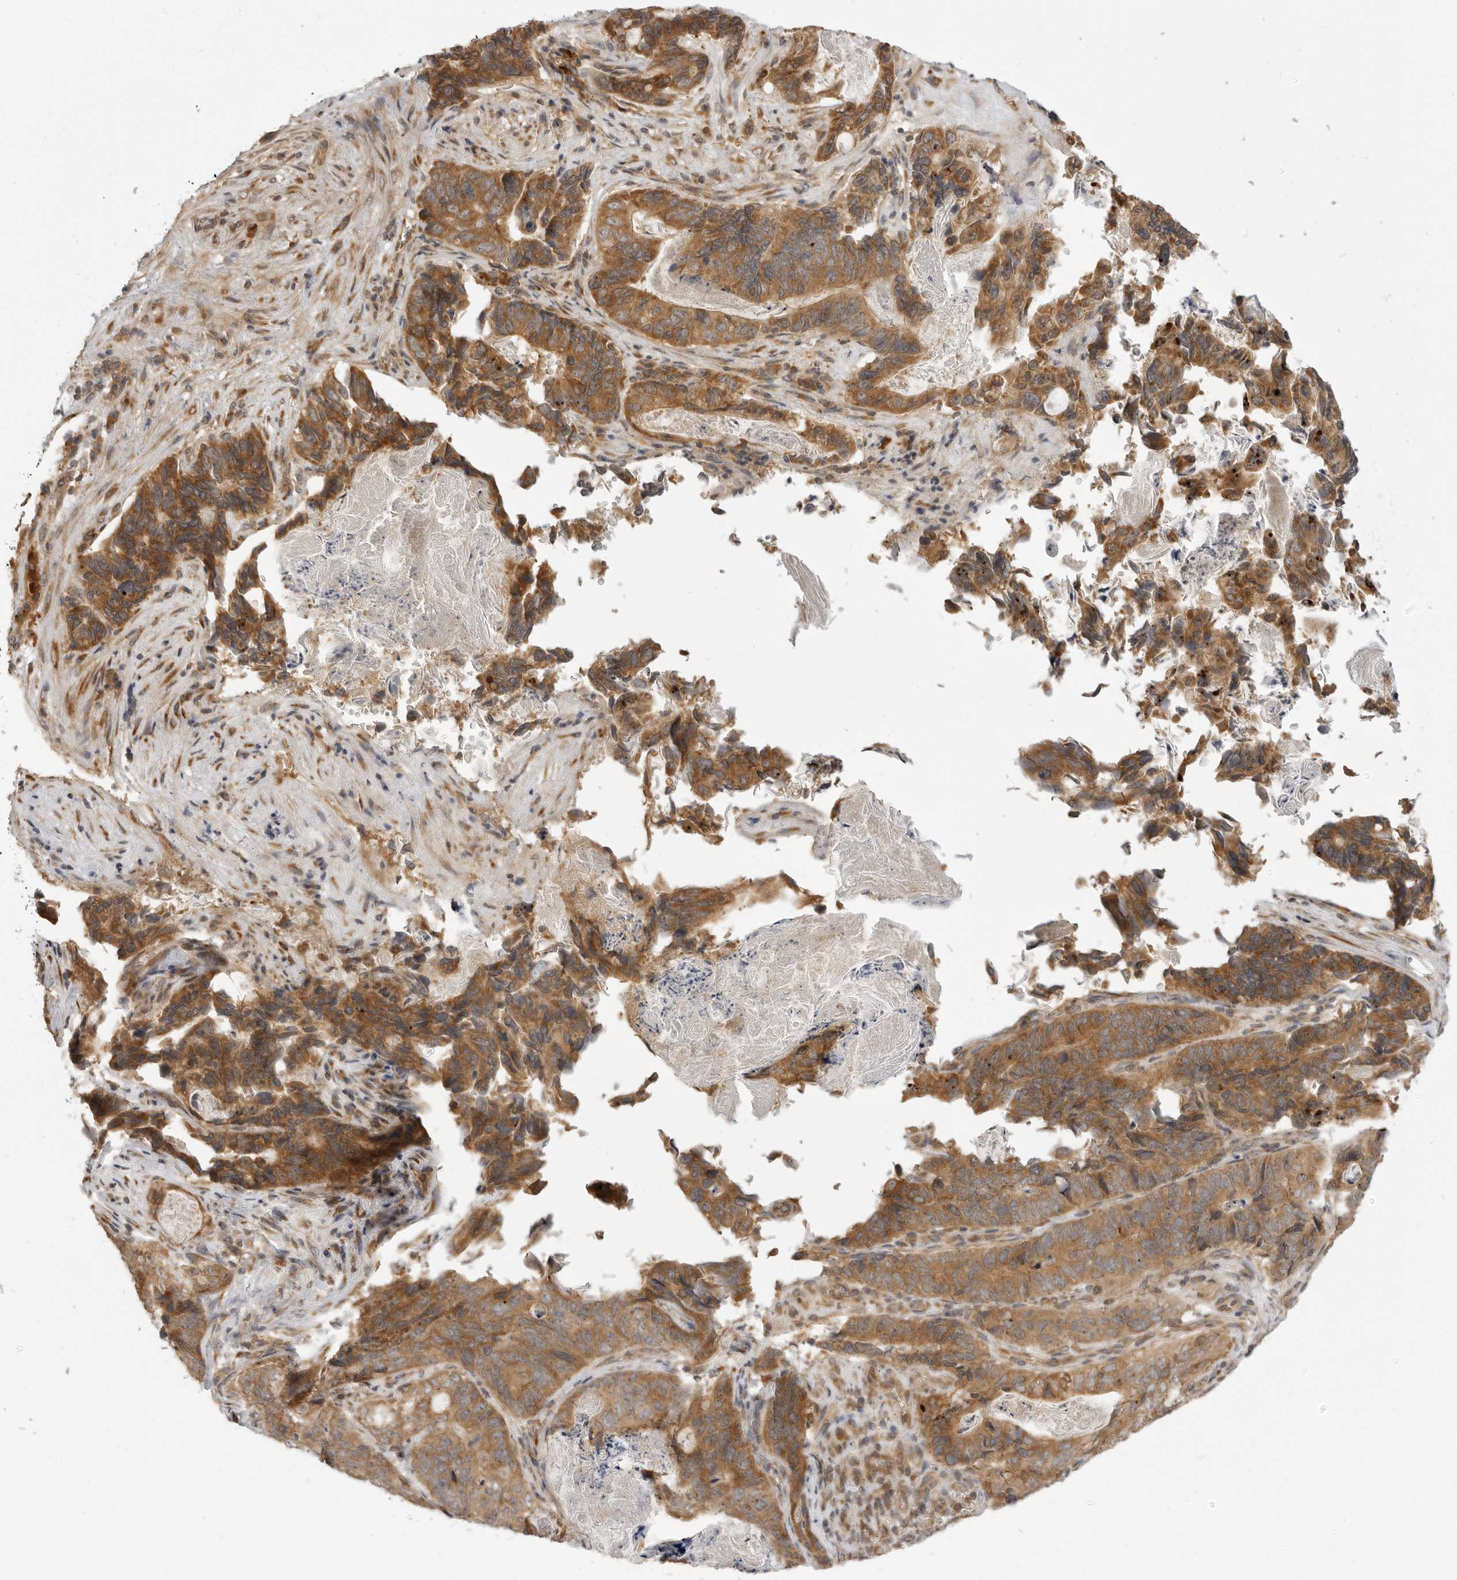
{"staining": {"intensity": "strong", "quantity": ">75%", "location": "cytoplasmic/membranous"}, "tissue": "stomach cancer", "cell_type": "Tumor cells", "image_type": "cancer", "snomed": [{"axis": "morphology", "description": "Normal tissue, NOS"}, {"axis": "morphology", "description": "Adenocarcinoma, NOS"}, {"axis": "topography", "description": "Stomach"}], "caption": "Brown immunohistochemical staining in stomach cancer exhibits strong cytoplasmic/membranous expression in about >75% of tumor cells.", "gene": "PRRC2A", "patient": {"sex": "female", "age": 89}}